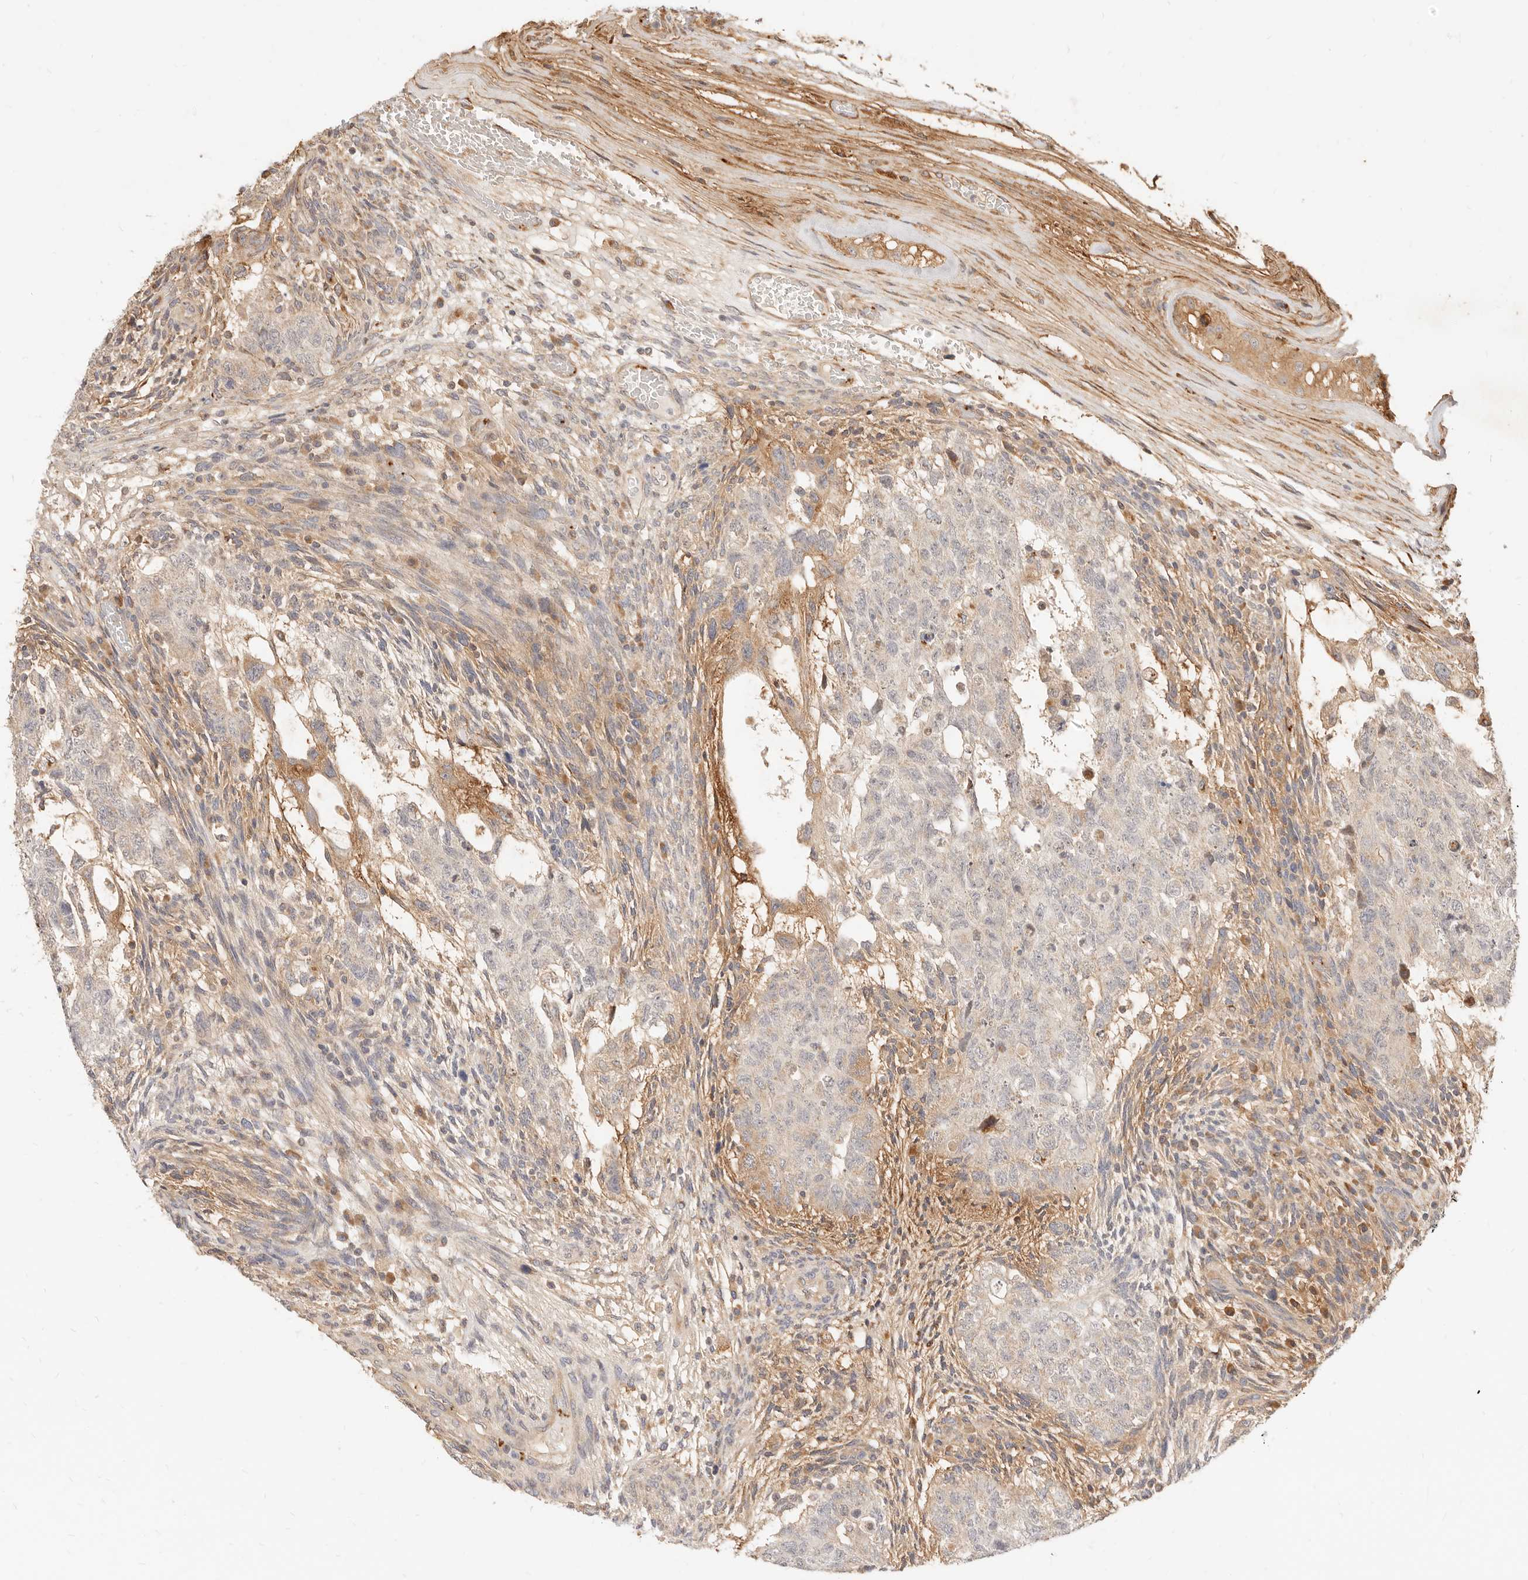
{"staining": {"intensity": "moderate", "quantity": "<25%", "location": "cytoplasmic/membranous"}, "tissue": "testis cancer", "cell_type": "Tumor cells", "image_type": "cancer", "snomed": [{"axis": "morphology", "description": "Normal tissue, NOS"}, {"axis": "morphology", "description": "Carcinoma, Embryonal, NOS"}, {"axis": "topography", "description": "Testis"}], "caption": "This image shows testis embryonal carcinoma stained with immunohistochemistry (IHC) to label a protein in brown. The cytoplasmic/membranous of tumor cells show moderate positivity for the protein. Nuclei are counter-stained blue.", "gene": "UBXN10", "patient": {"sex": "male", "age": 36}}